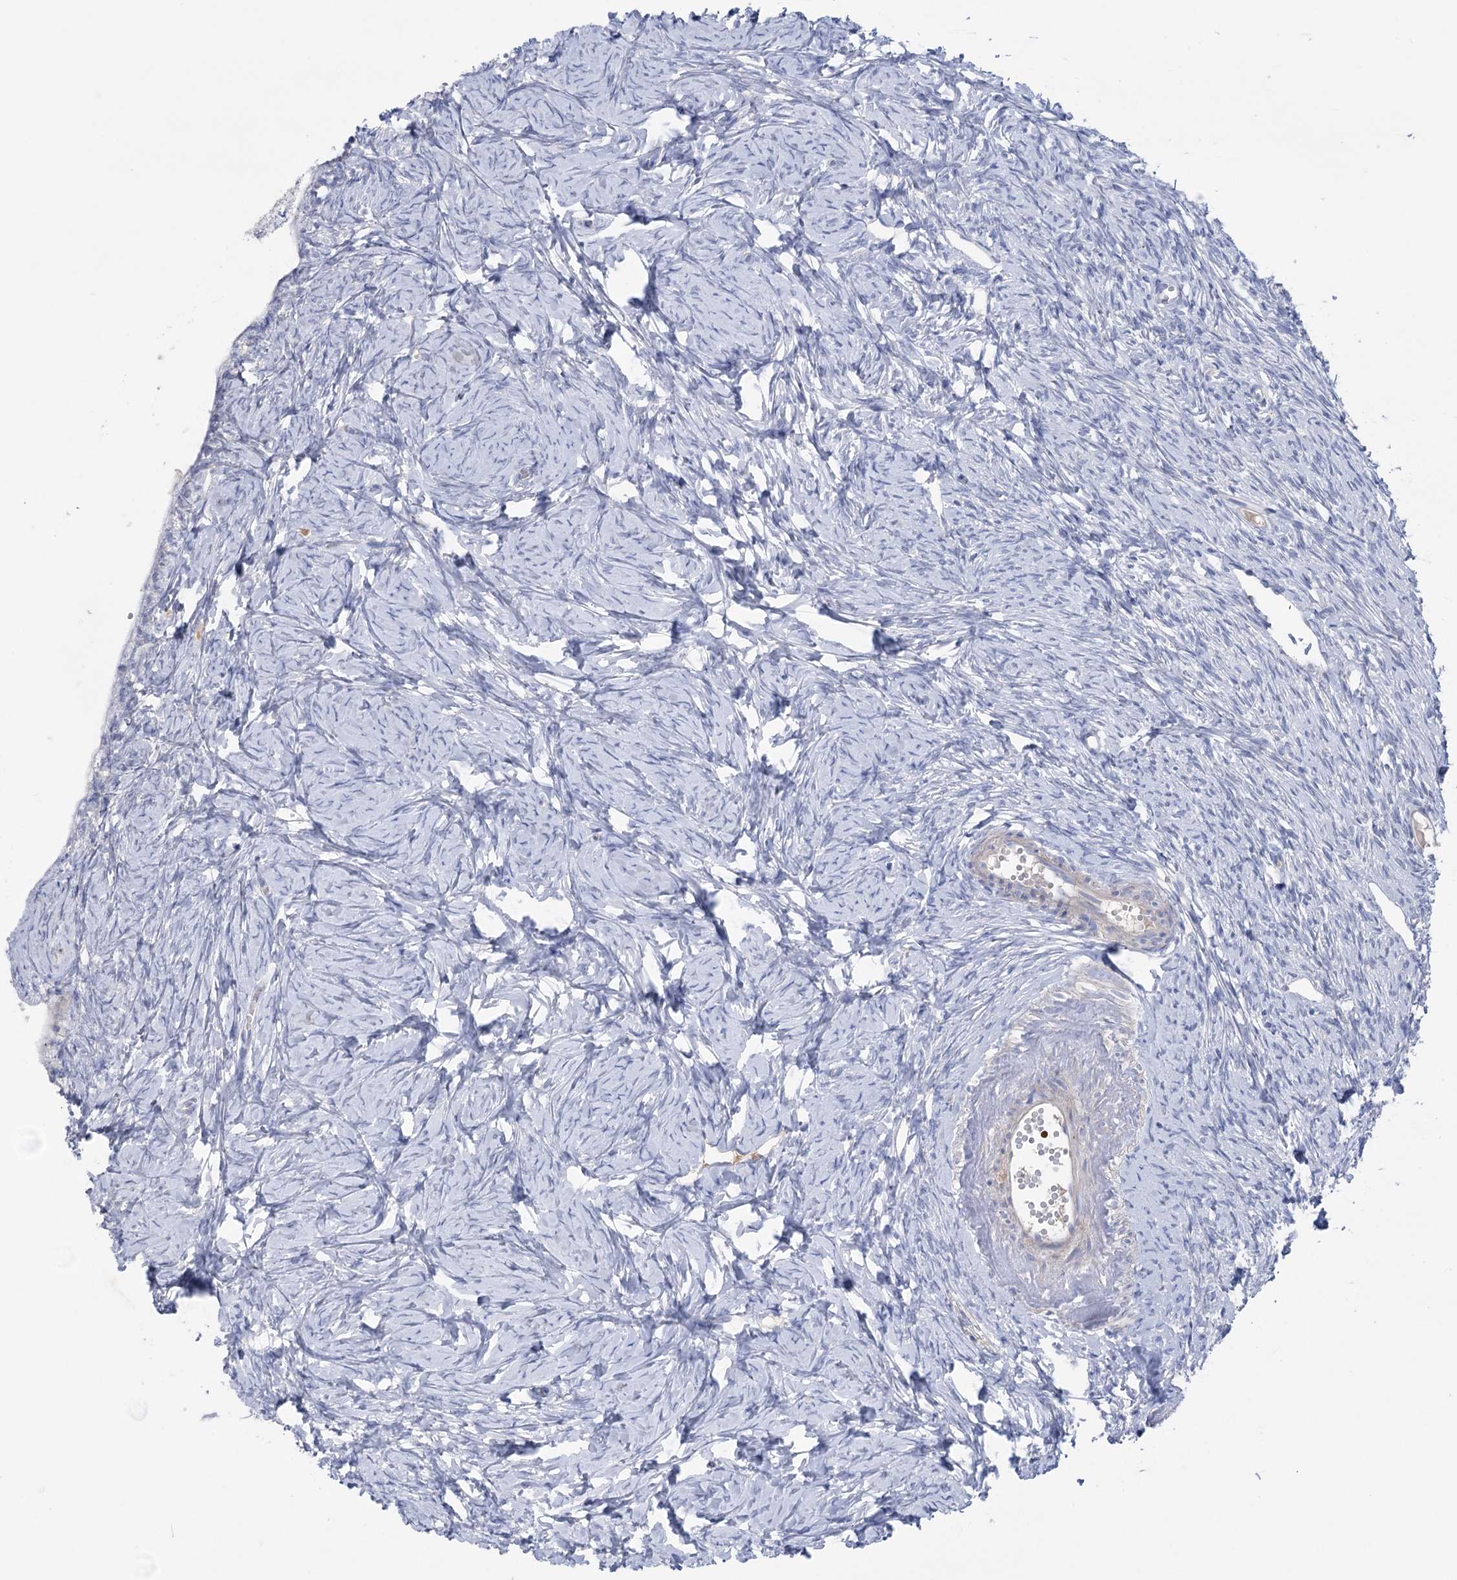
{"staining": {"intensity": "negative", "quantity": "none", "location": "none"}, "tissue": "ovary", "cell_type": "Ovarian stroma cells", "image_type": "normal", "snomed": [{"axis": "morphology", "description": "Normal tissue, NOS"}, {"axis": "topography", "description": "Ovary"}], "caption": "This is an IHC photomicrograph of unremarkable human ovary. There is no staining in ovarian stroma cells.", "gene": "MTCH2", "patient": {"sex": "female", "age": 51}}